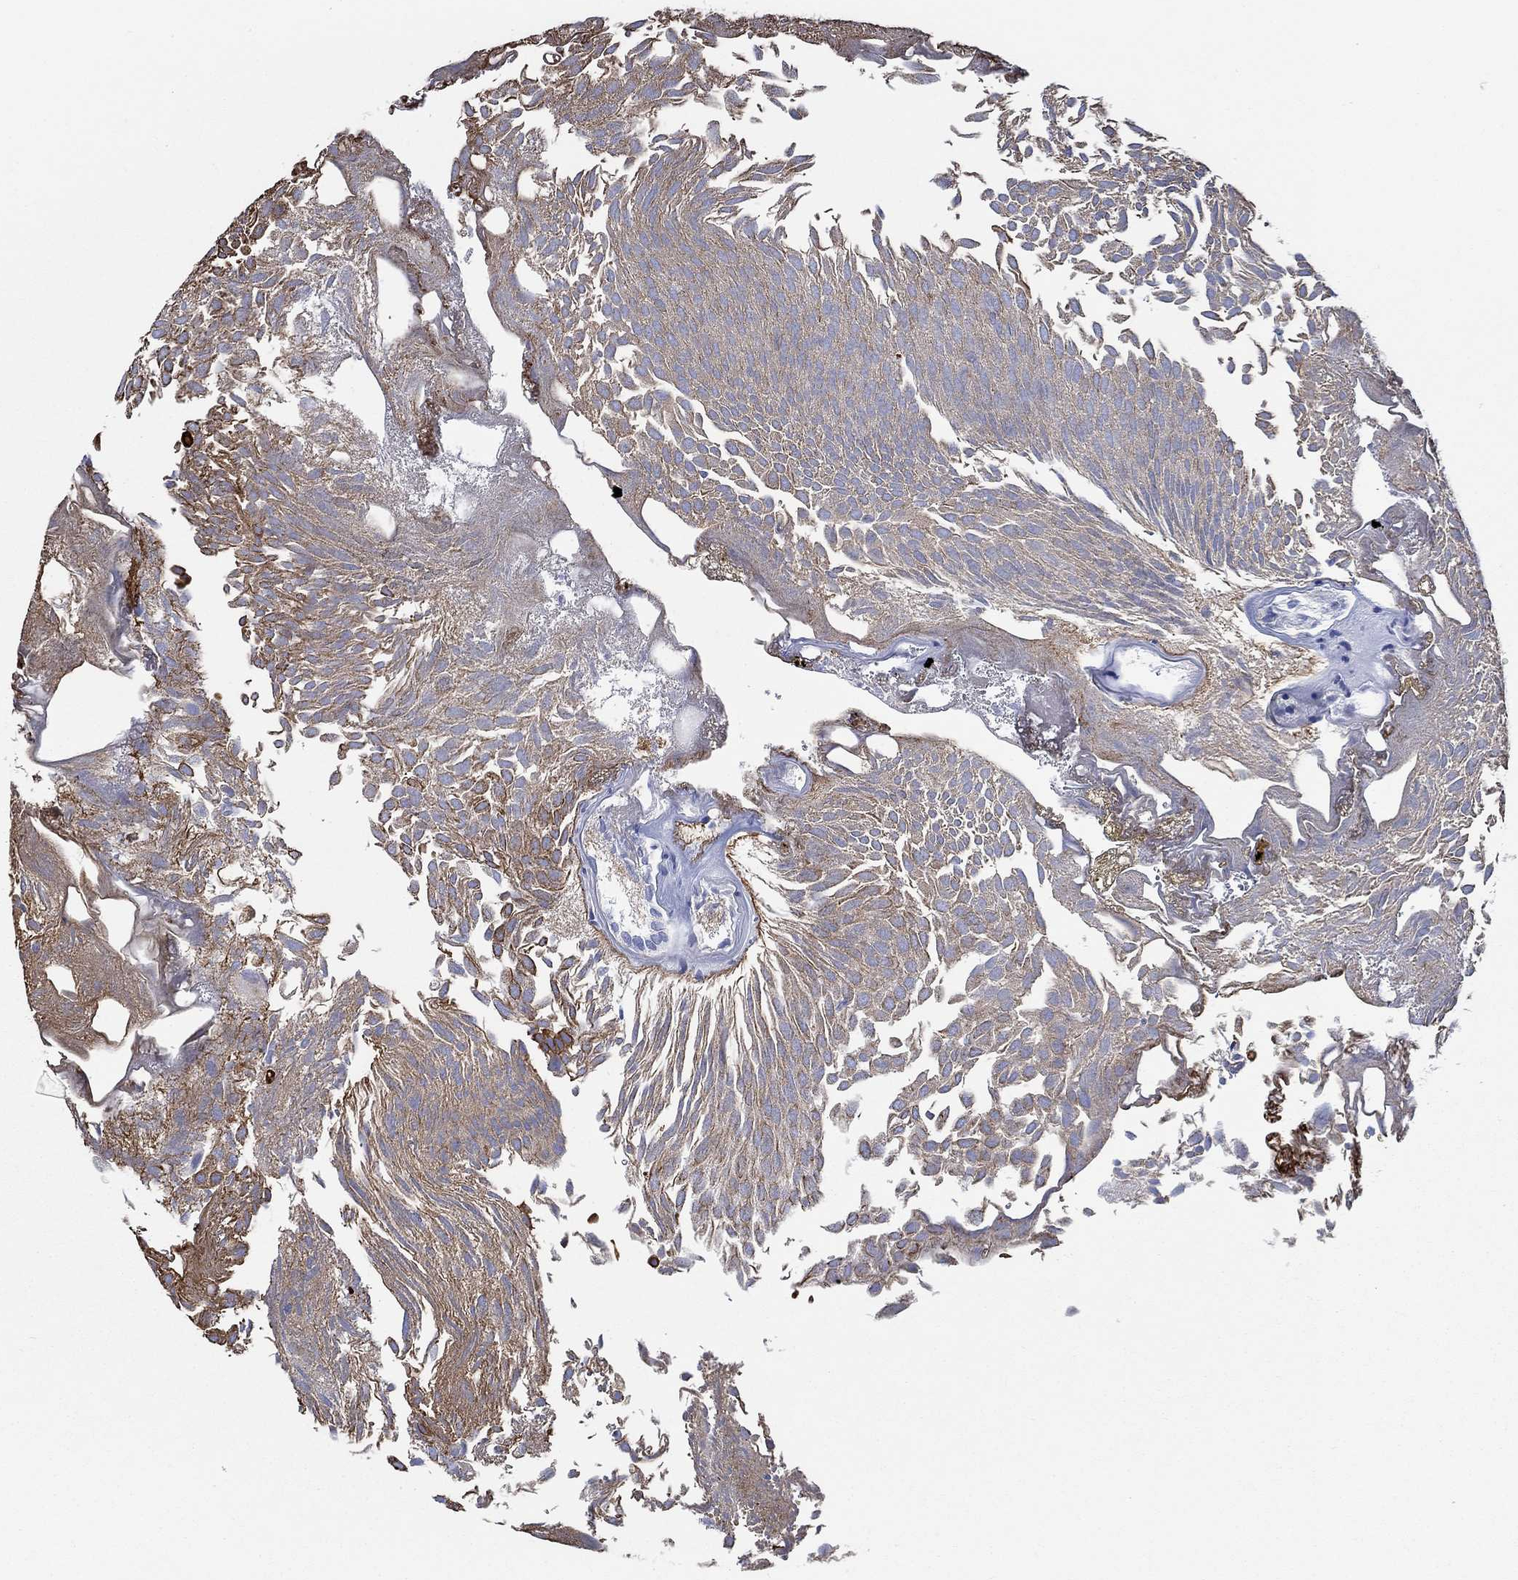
{"staining": {"intensity": "strong", "quantity": "25%-75%", "location": "cytoplasmic/membranous"}, "tissue": "urothelial cancer", "cell_type": "Tumor cells", "image_type": "cancer", "snomed": [{"axis": "morphology", "description": "Urothelial carcinoma, Low grade"}, {"axis": "topography", "description": "Urinary bladder"}], "caption": "Urothelial cancer was stained to show a protein in brown. There is high levels of strong cytoplasmic/membranous positivity in approximately 25%-75% of tumor cells. (brown staining indicates protein expression, while blue staining denotes nuclei).", "gene": "FMN1", "patient": {"sex": "male", "age": 52}}